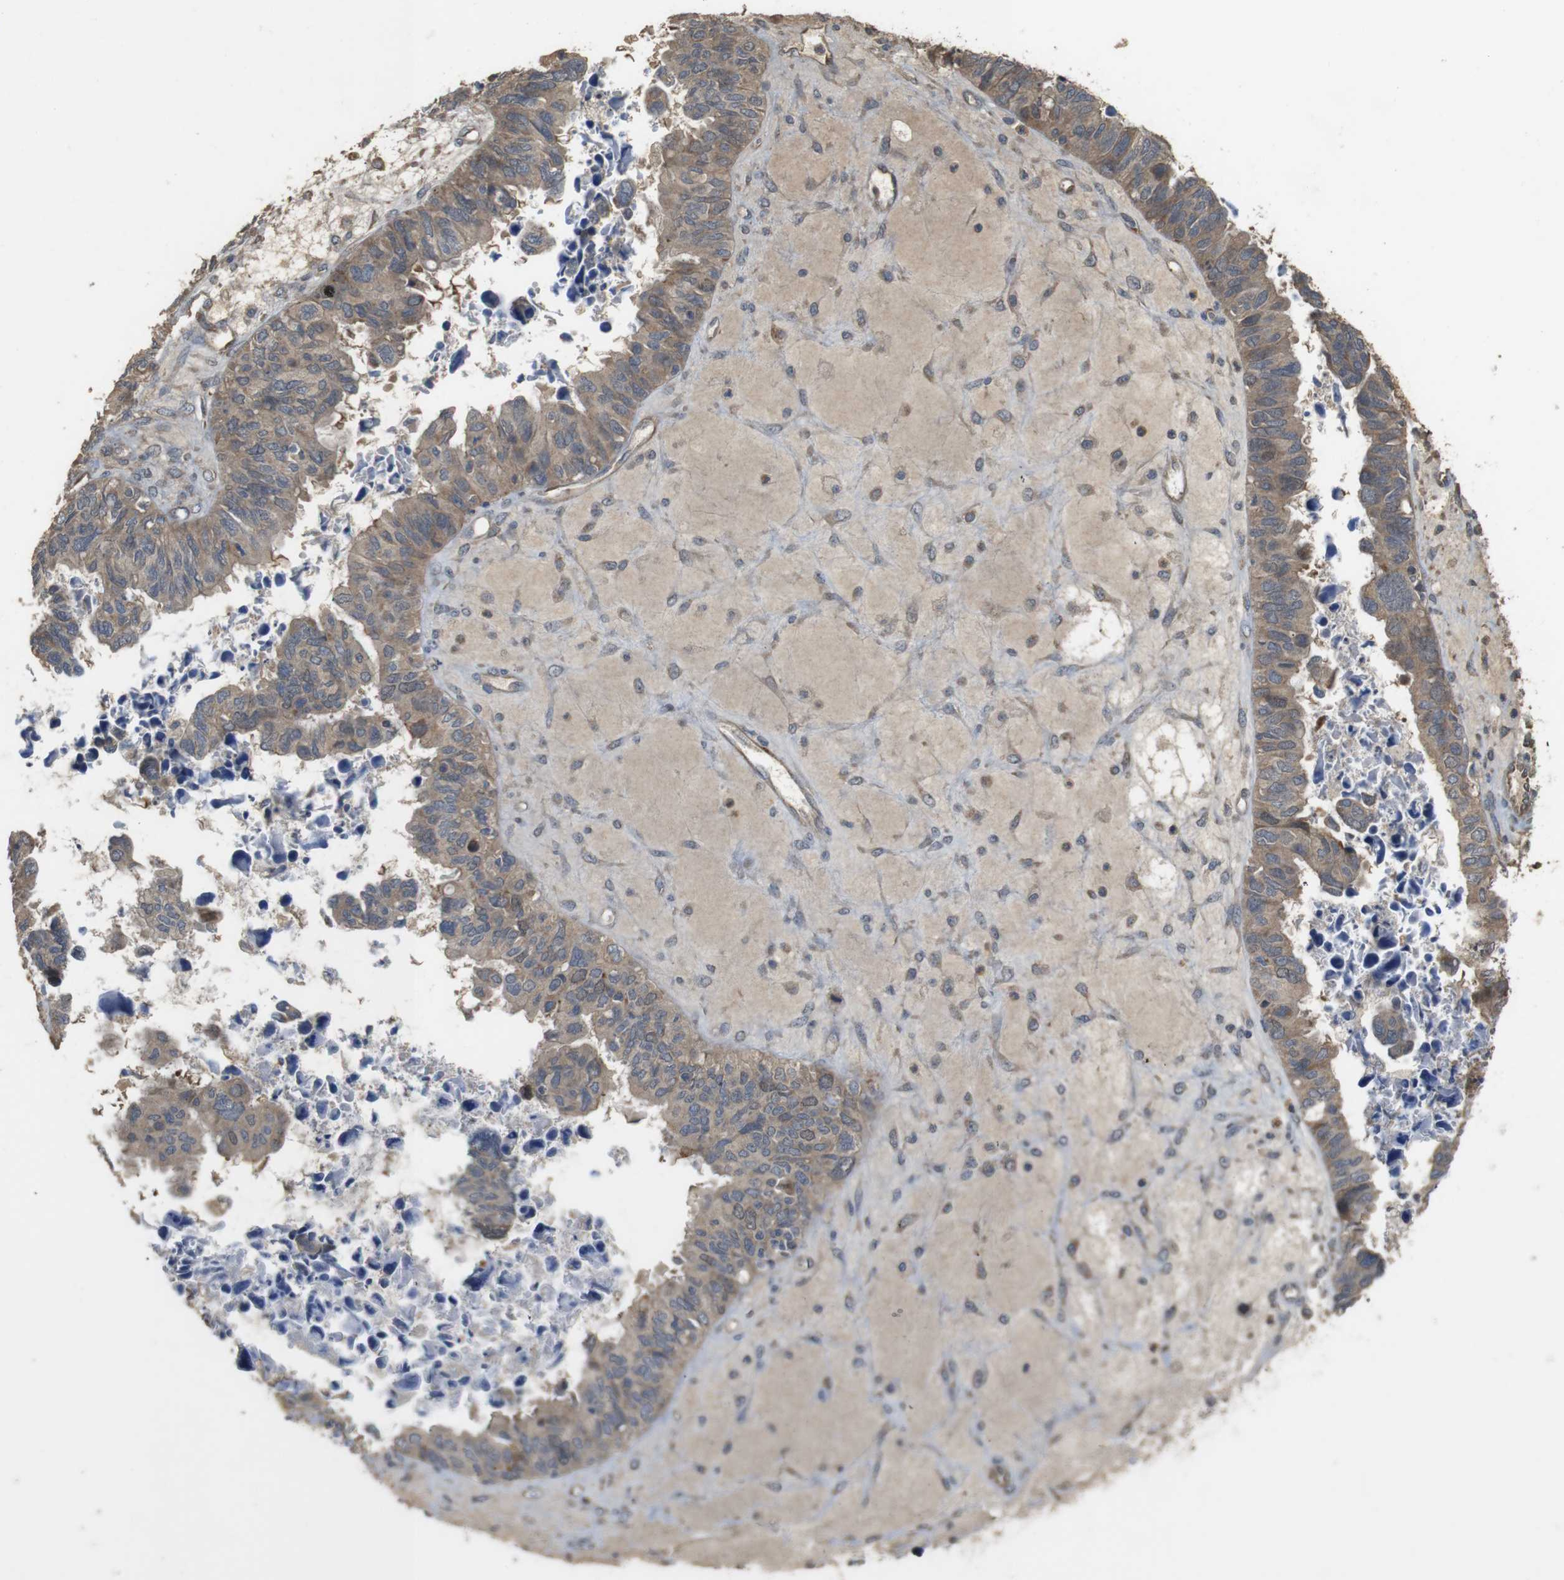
{"staining": {"intensity": "weak", "quantity": ">75%", "location": "cytoplasmic/membranous"}, "tissue": "ovarian cancer", "cell_type": "Tumor cells", "image_type": "cancer", "snomed": [{"axis": "morphology", "description": "Cystadenocarcinoma, serous, NOS"}, {"axis": "topography", "description": "Ovary"}], "caption": "Human ovarian cancer (serous cystadenocarcinoma) stained for a protein (brown) shows weak cytoplasmic/membranous positive positivity in approximately >75% of tumor cells.", "gene": "PCDHB10", "patient": {"sex": "female", "age": 79}}